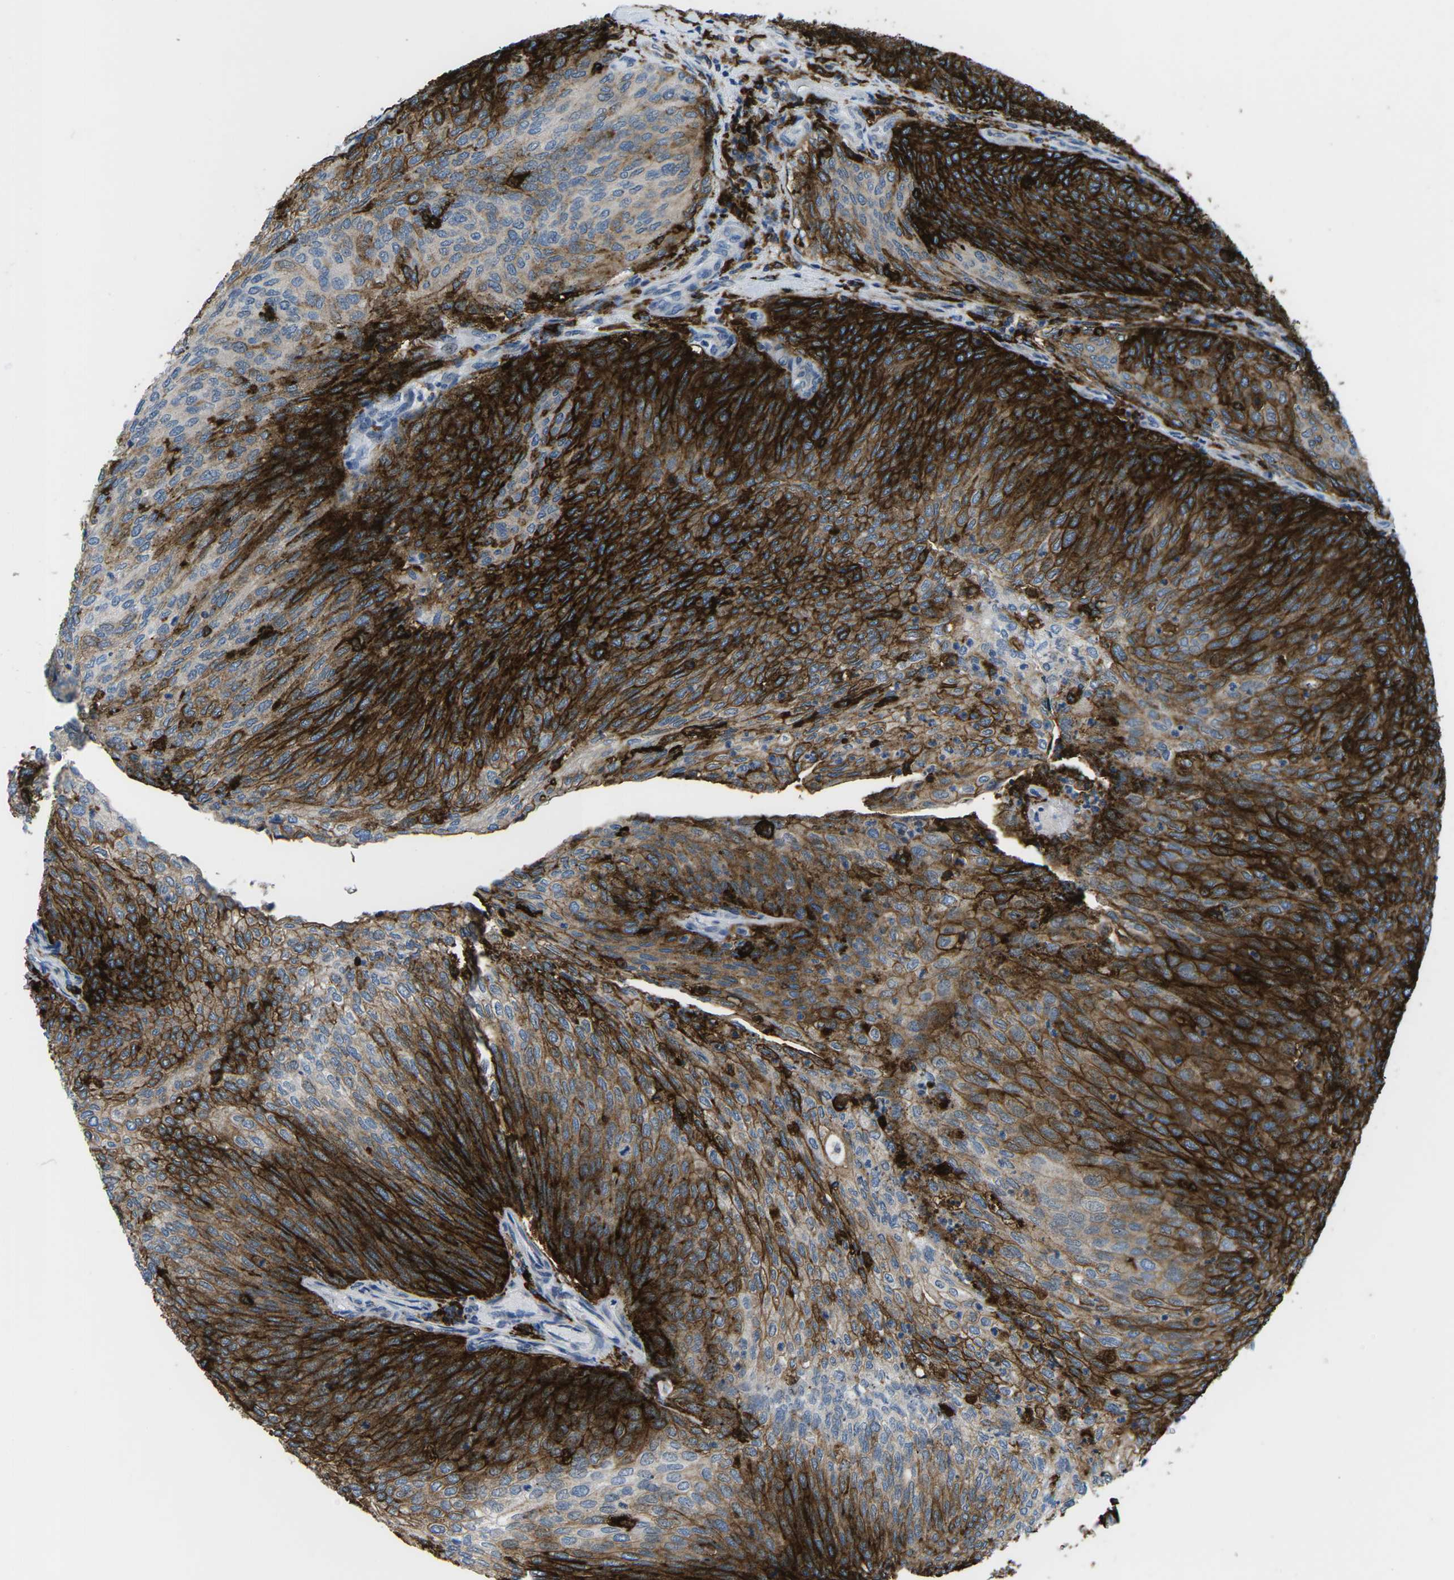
{"staining": {"intensity": "strong", "quantity": ">75%", "location": "cytoplasmic/membranous"}, "tissue": "urothelial cancer", "cell_type": "Tumor cells", "image_type": "cancer", "snomed": [{"axis": "morphology", "description": "Urothelial carcinoma, Low grade"}, {"axis": "topography", "description": "Urinary bladder"}], "caption": "A photomicrograph of human urothelial cancer stained for a protein exhibits strong cytoplasmic/membranous brown staining in tumor cells.", "gene": "PTPN1", "patient": {"sex": "female", "age": 79}}